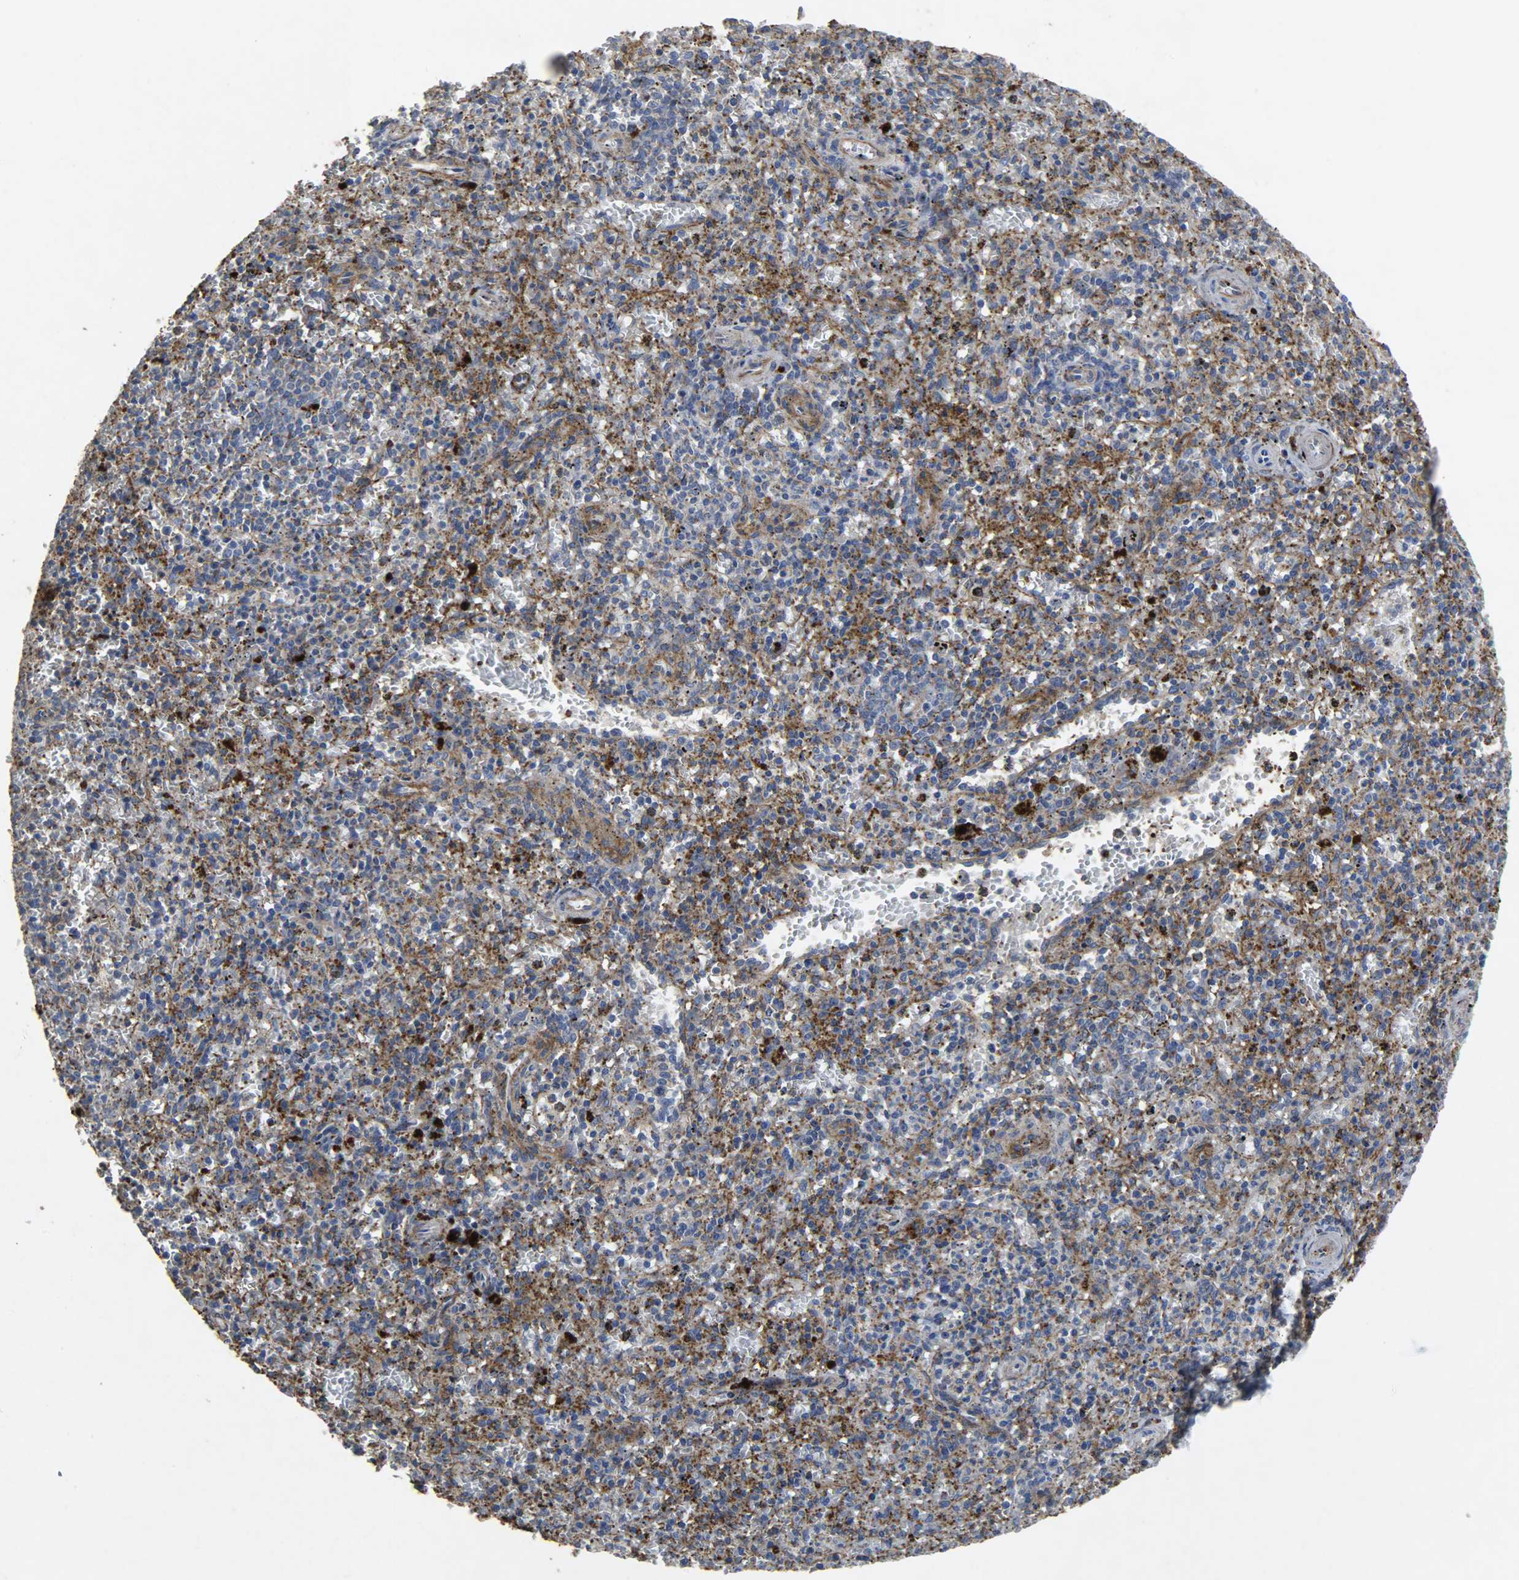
{"staining": {"intensity": "negative", "quantity": "none", "location": "none"}, "tissue": "spleen", "cell_type": "Cells in red pulp", "image_type": "normal", "snomed": [{"axis": "morphology", "description": "Normal tissue, NOS"}, {"axis": "topography", "description": "Spleen"}], "caption": "There is no significant positivity in cells in red pulp of spleen.", "gene": "TPM4", "patient": {"sex": "male", "age": 72}}